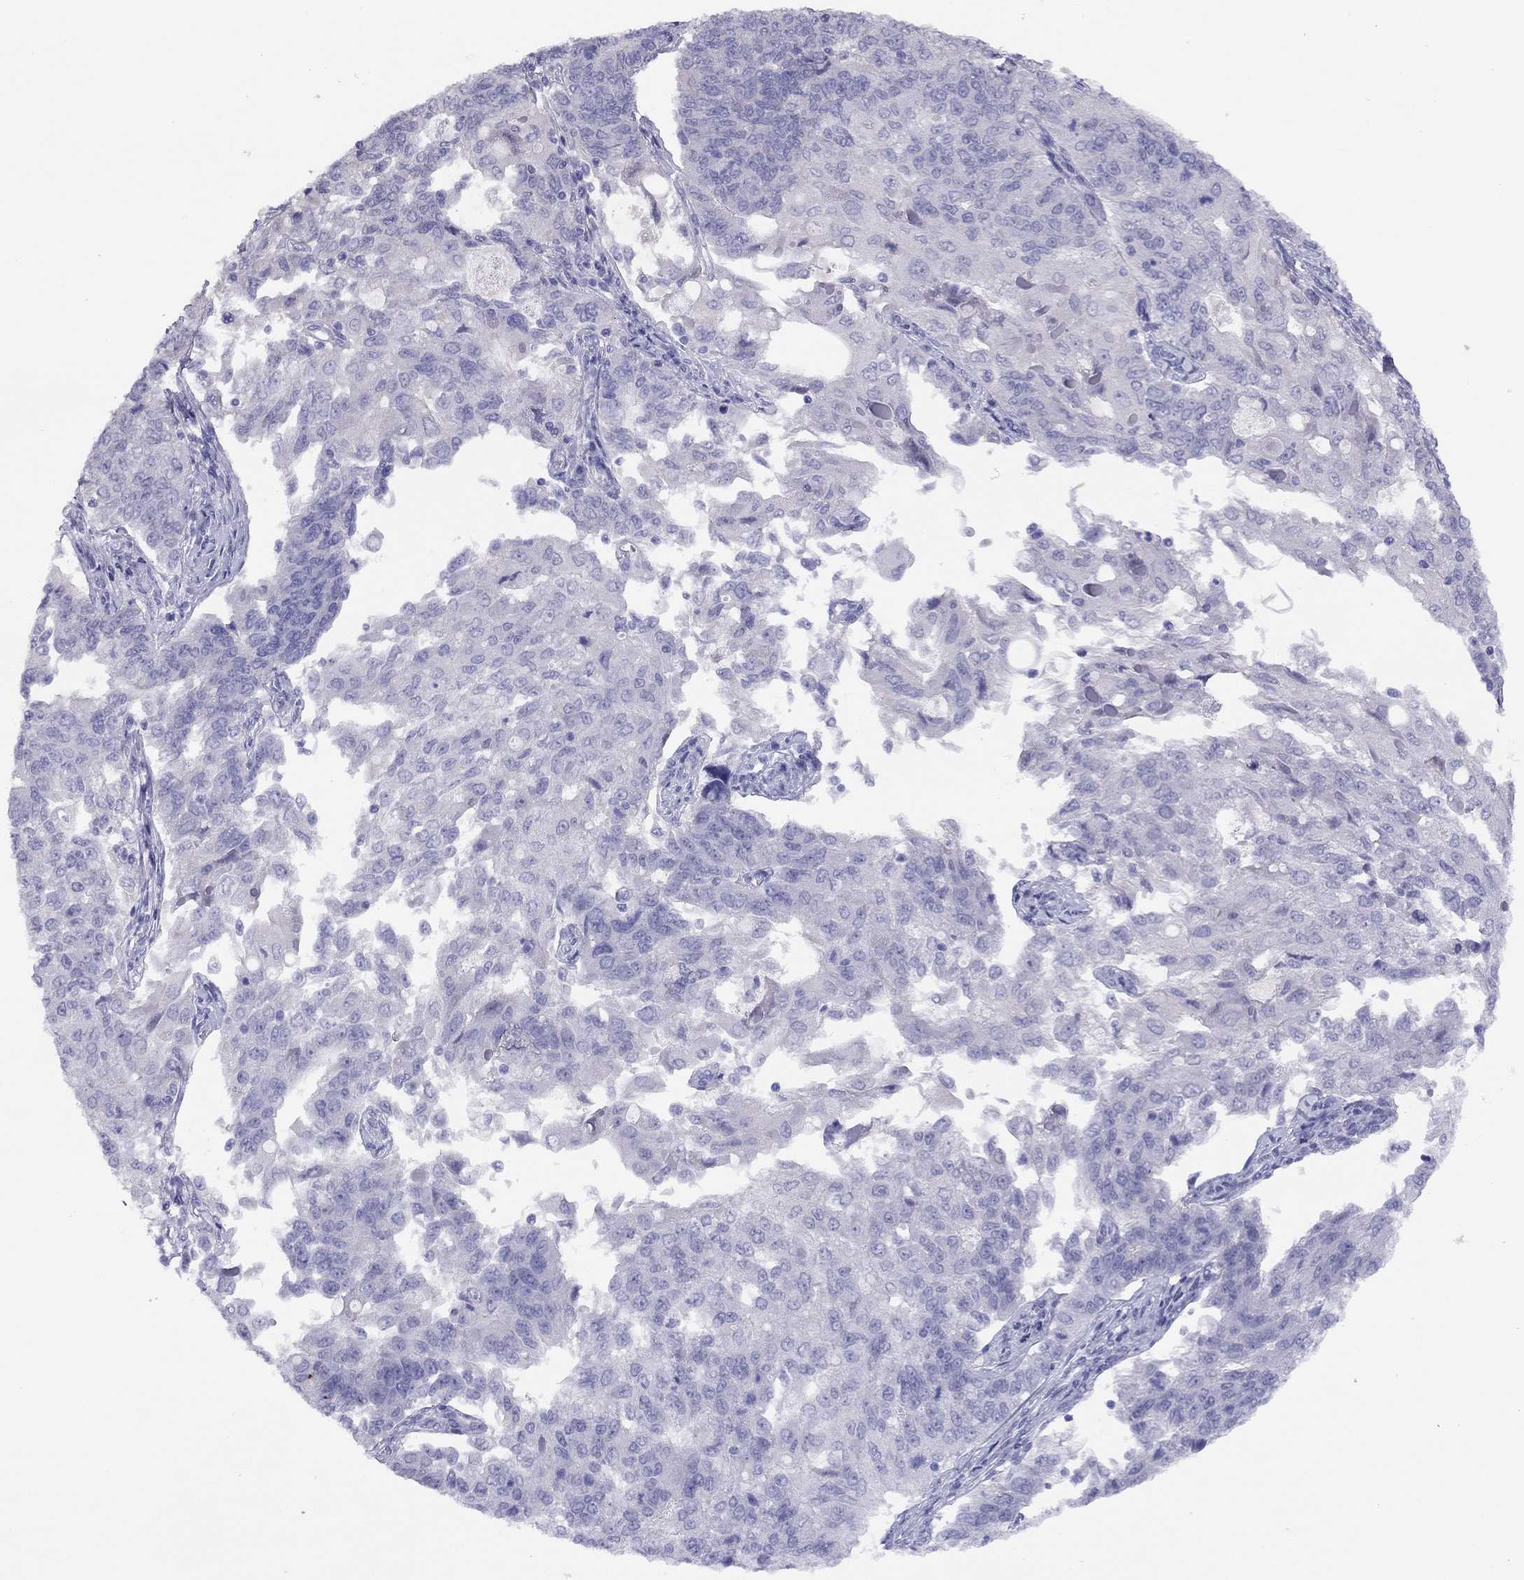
{"staining": {"intensity": "negative", "quantity": "none", "location": "none"}, "tissue": "endometrial cancer", "cell_type": "Tumor cells", "image_type": "cancer", "snomed": [{"axis": "morphology", "description": "Adenocarcinoma, NOS"}, {"axis": "topography", "description": "Endometrium"}], "caption": "Tumor cells are negative for brown protein staining in endometrial adenocarcinoma.", "gene": "LRIT2", "patient": {"sex": "female", "age": 43}}